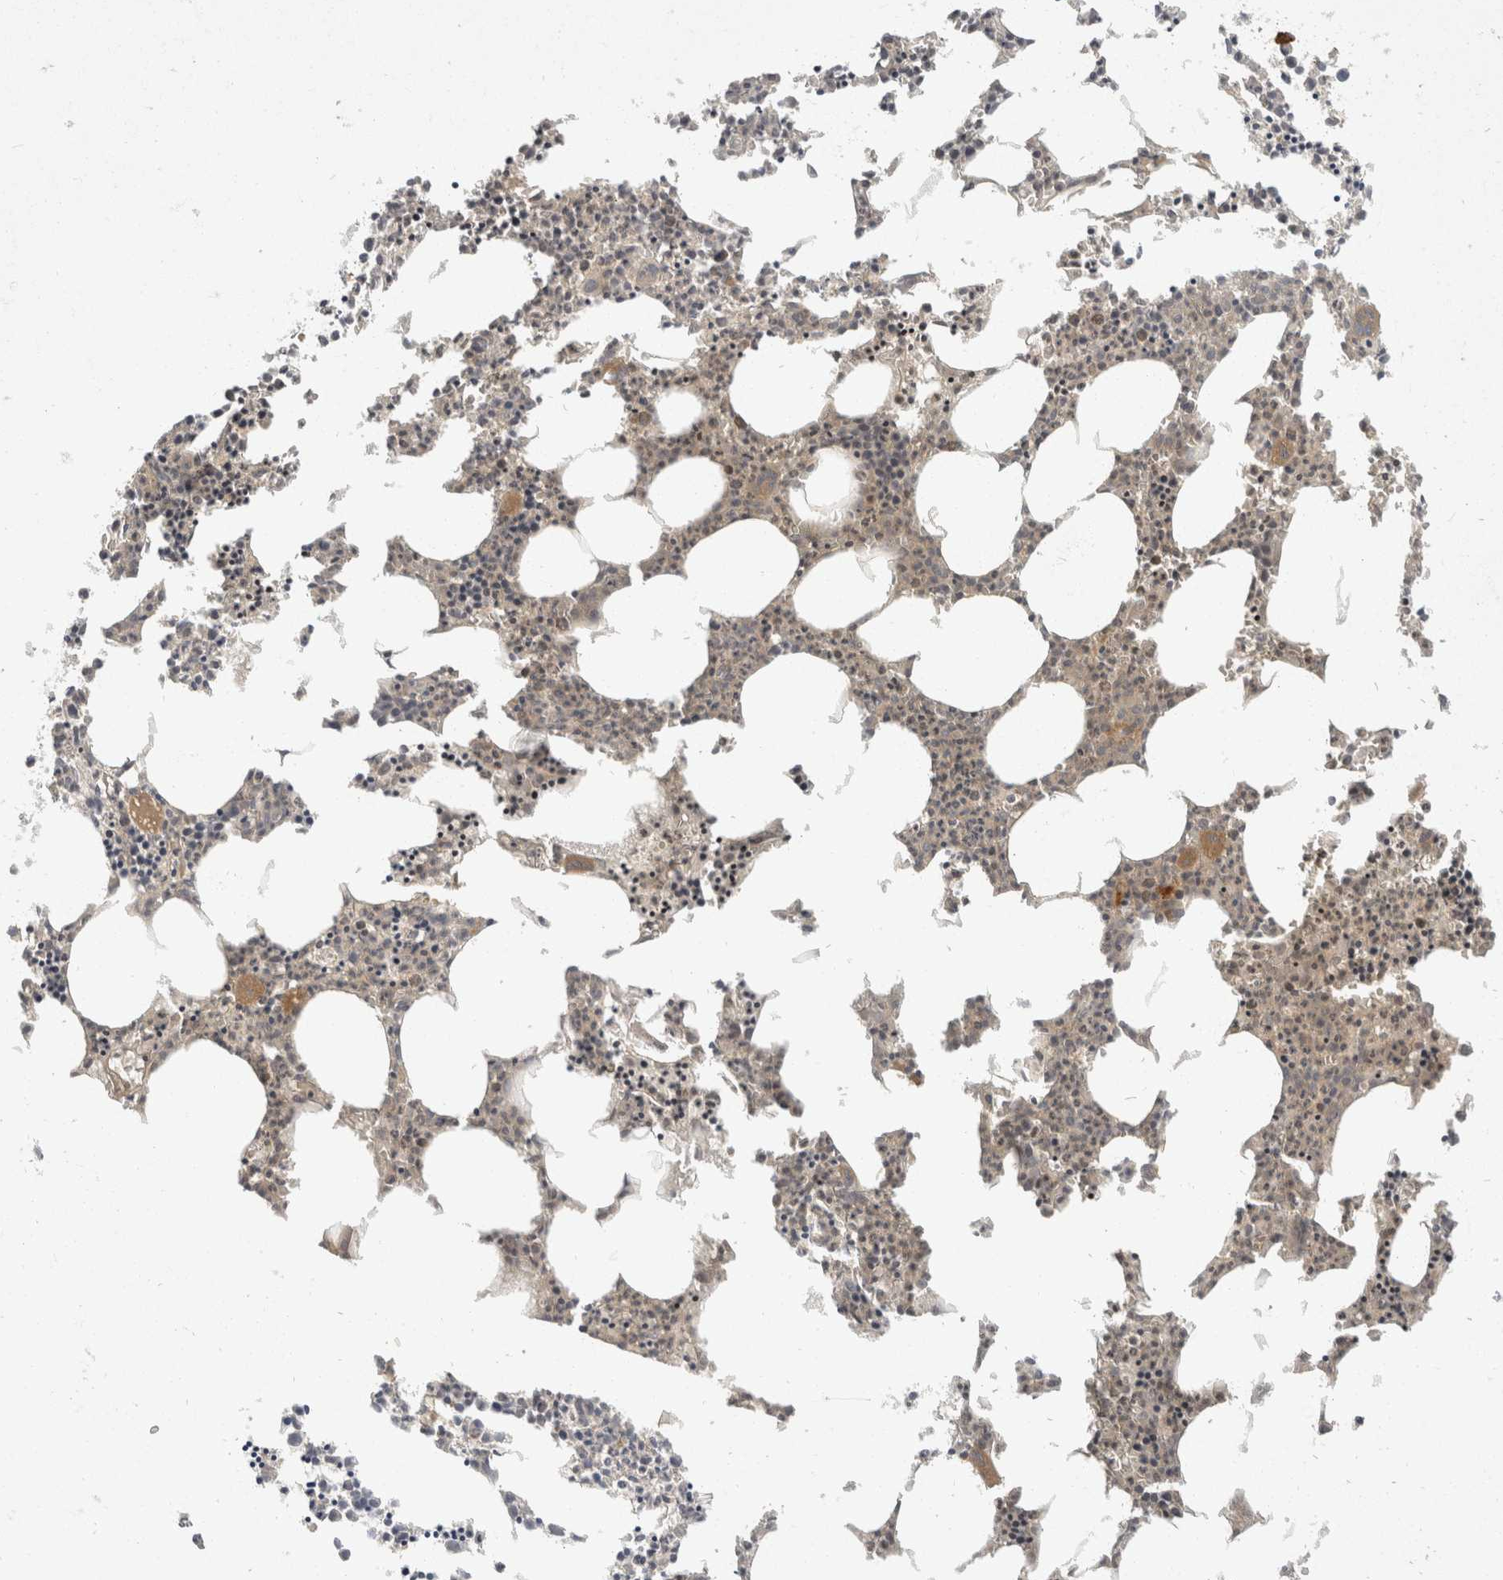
{"staining": {"intensity": "moderate", "quantity": "<25%", "location": "cytoplasmic/membranous"}, "tissue": "bone marrow", "cell_type": "Hematopoietic cells", "image_type": "normal", "snomed": [{"axis": "morphology", "description": "Normal tissue, NOS"}, {"axis": "morphology", "description": "Inflammation, NOS"}, {"axis": "topography", "description": "Bone marrow"}], "caption": "The photomicrograph reveals staining of unremarkable bone marrow, revealing moderate cytoplasmic/membranous protein positivity (brown color) within hematopoietic cells. Nuclei are stained in blue.", "gene": "TOM1L2", "patient": {"sex": "female", "age": 62}}